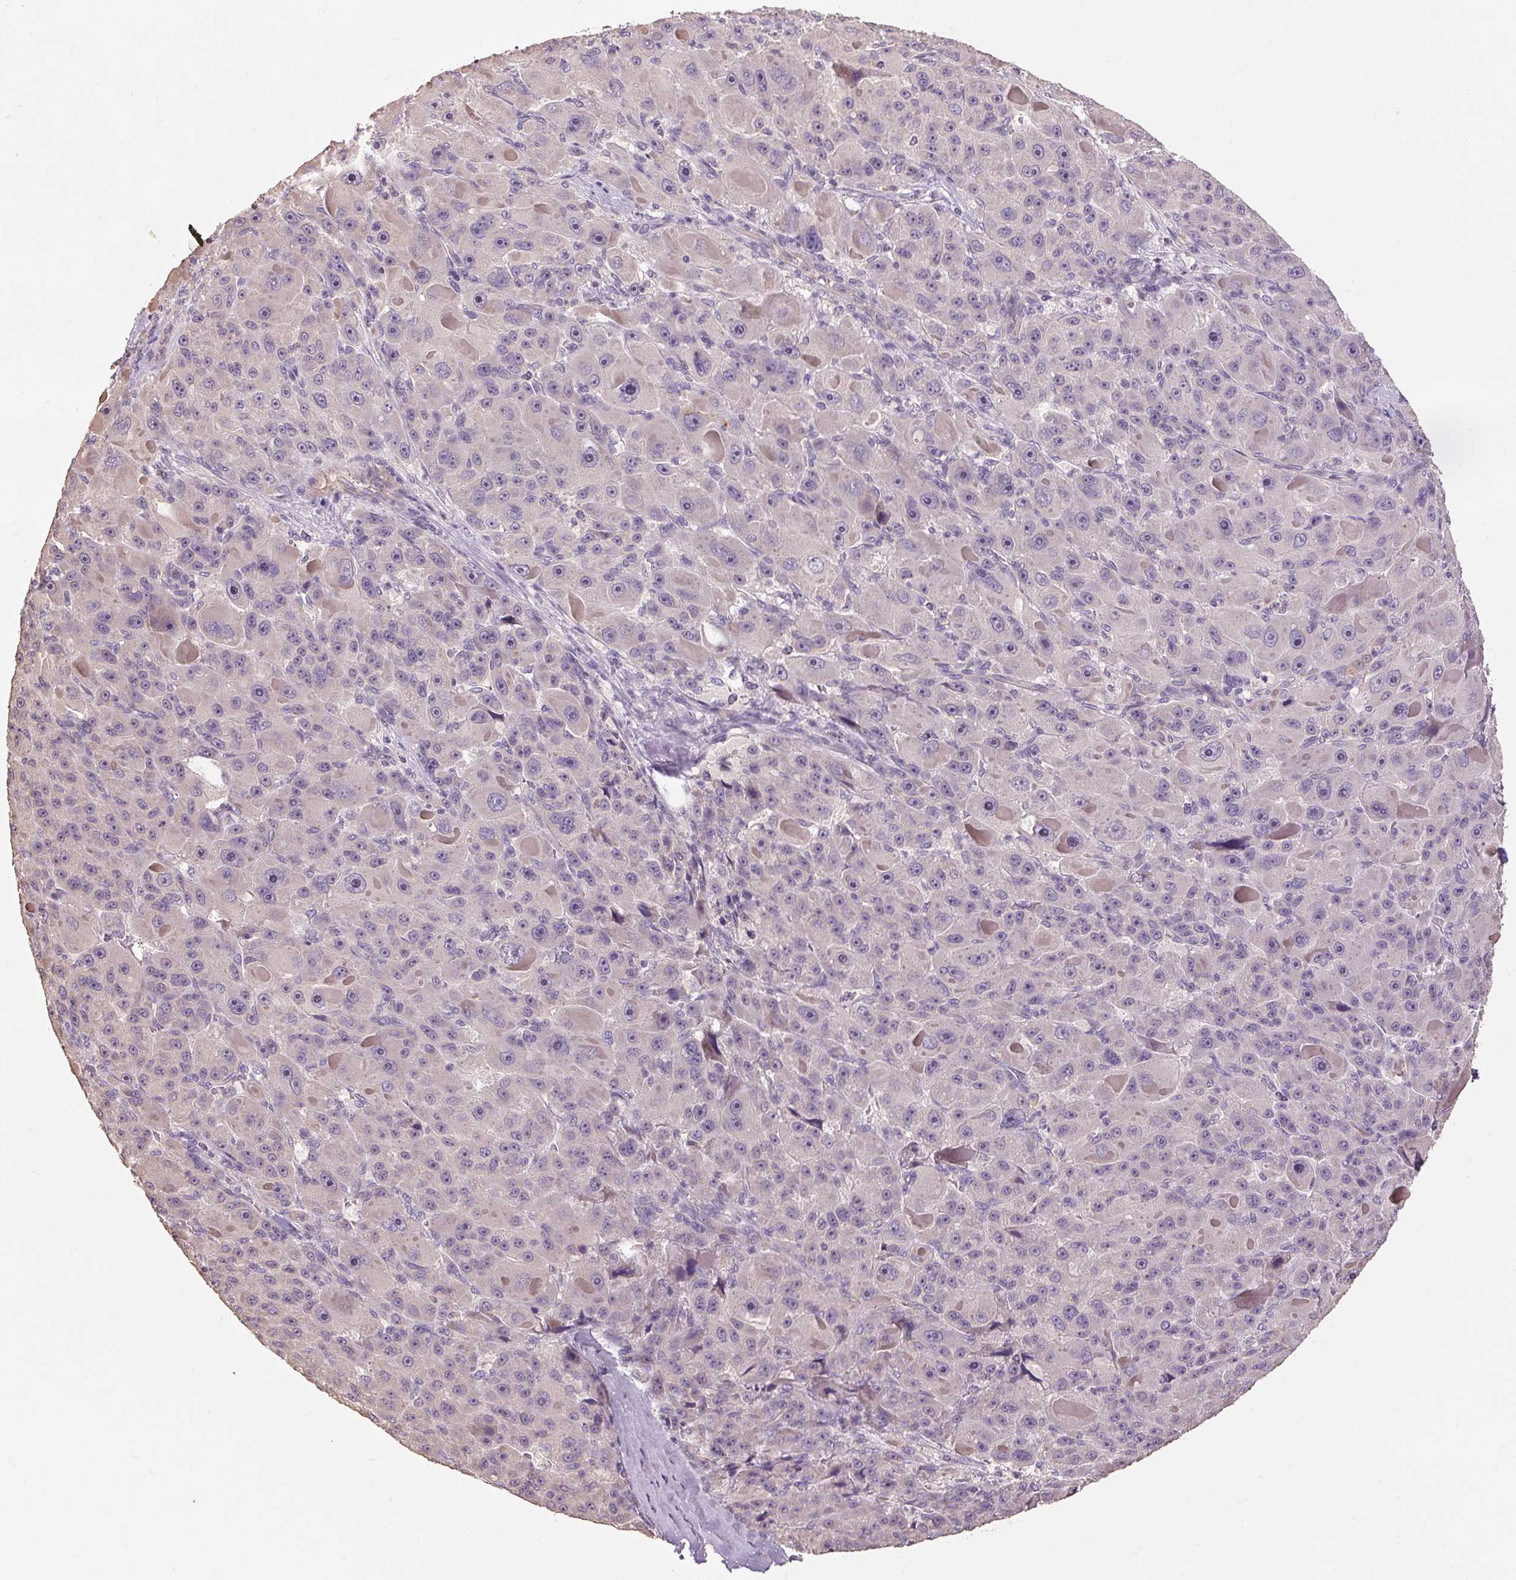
{"staining": {"intensity": "negative", "quantity": "none", "location": "none"}, "tissue": "liver cancer", "cell_type": "Tumor cells", "image_type": "cancer", "snomed": [{"axis": "morphology", "description": "Carcinoma, Hepatocellular, NOS"}, {"axis": "topography", "description": "Liver"}], "caption": "High magnification brightfield microscopy of liver cancer (hepatocellular carcinoma) stained with DAB (brown) and counterstained with hematoxylin (blue): tumor cells show no significant expression.", "gene": "CFAP65", "patient": {"sex": "male", "age": 76}}